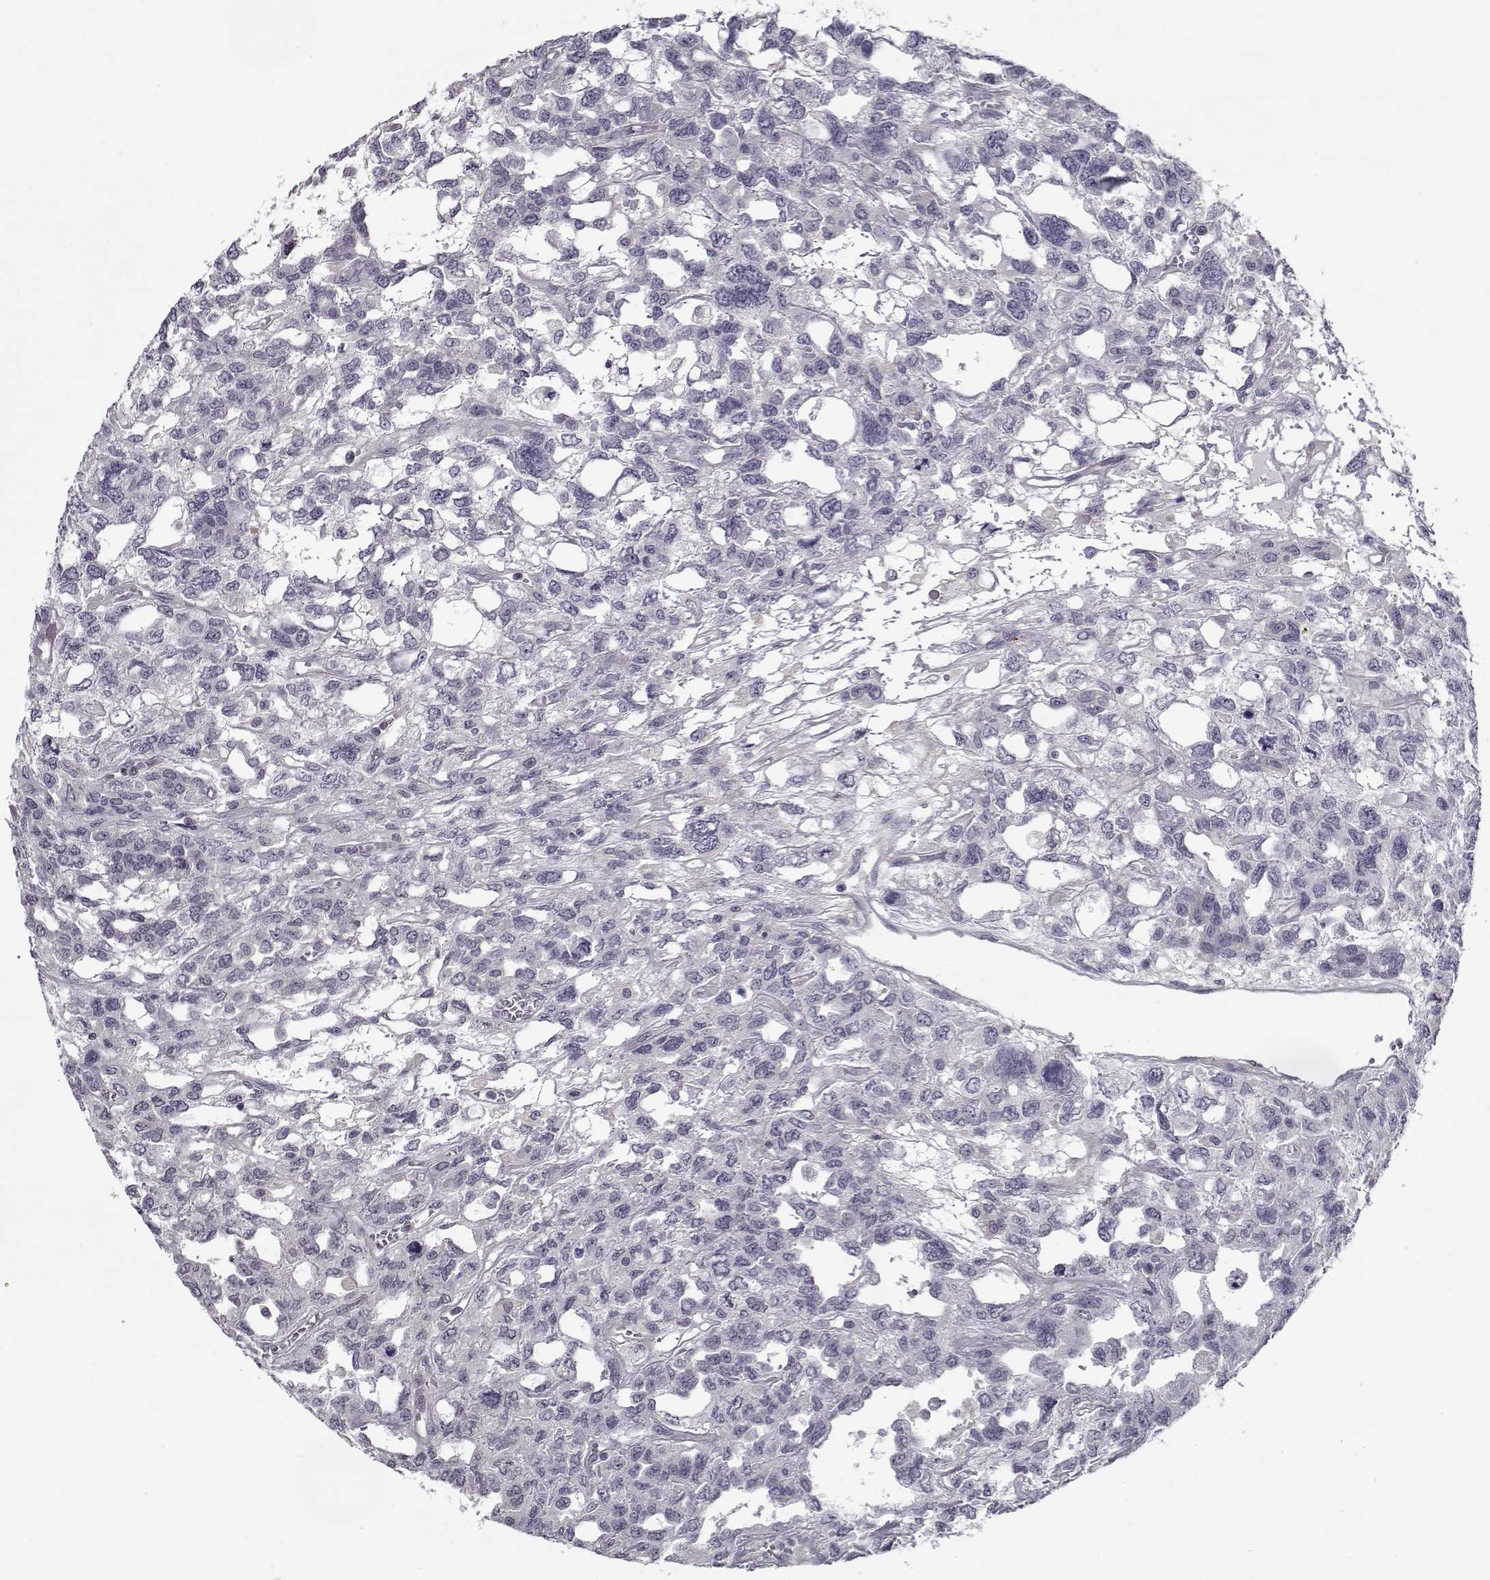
{"staining": {"intensity": "negative", "quantity": "none", "location": "none"}, "tissue": "testis cancer", "cell_type": "Tumor cells", "image_type": "cancer", "snomed": [{"axis": "morphology", "description": "Seminoma, NOS"}, {"axis": "topography", "description": "Testis"}], "caption": "Human testis seminoma stained for a protein using IHC displays no positivity in tumor cells.", "gene": "TESPA1", "patient": {"sex": "male", "age": 52}}